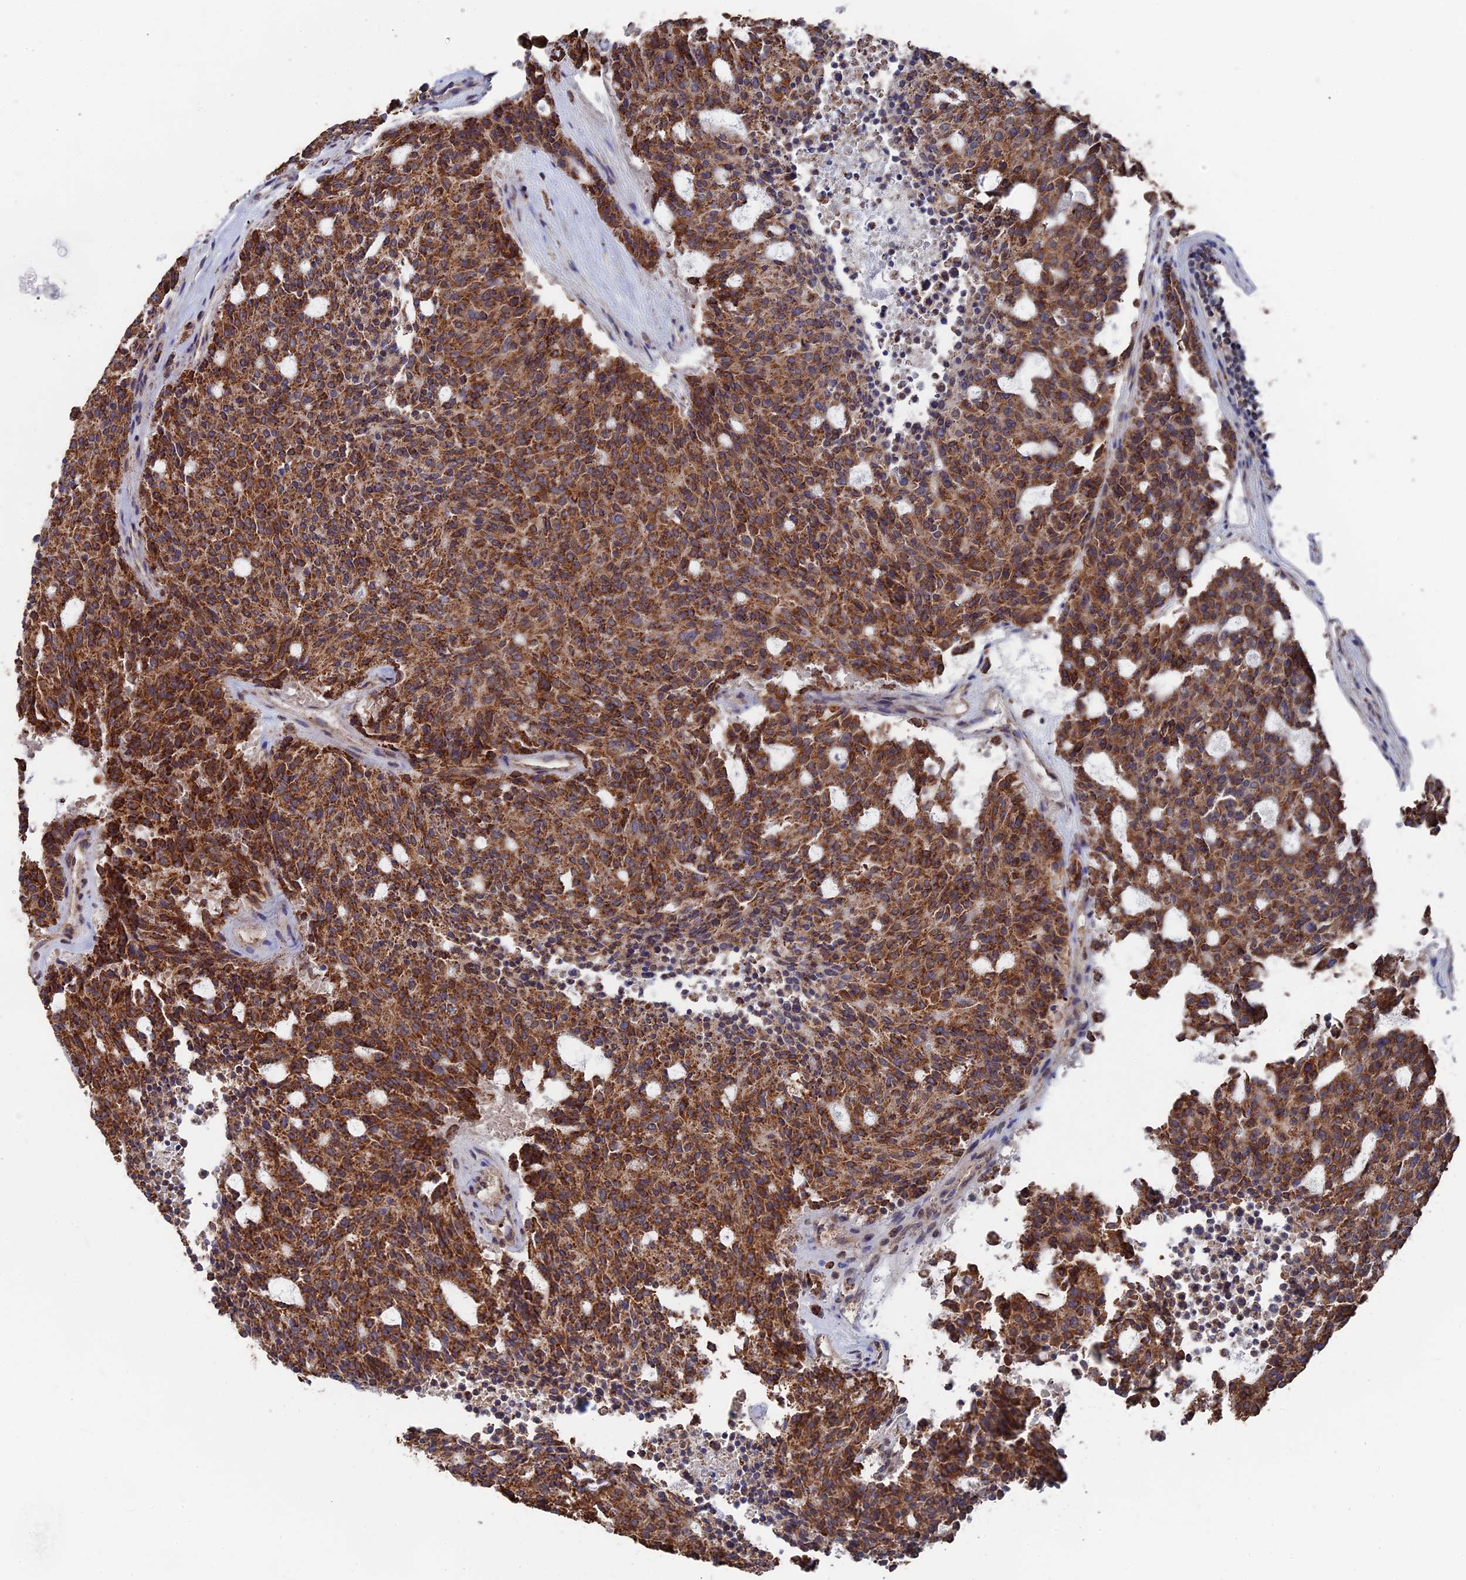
{"staining": {"intensity": "moderate", "quantity": ">75%", "location": "cytoplasmic/membranous"}, "tissue": "carcinoid", "cell_type": "Tumor cells", "image_type": "cancer", "snomed": [{"axis": "morphology", "description": "Carcinoid, malignant, NOS"}, {"axis": "topography", "description": "Pancreas"}], "caption": "Protein expression analysis of carcinoid reveals moderate cytoplasmic/membranous staining in approximately >75% of tumor cells.", "gene": "SMG9", "patient": {"sex": "female", "age": 54}}